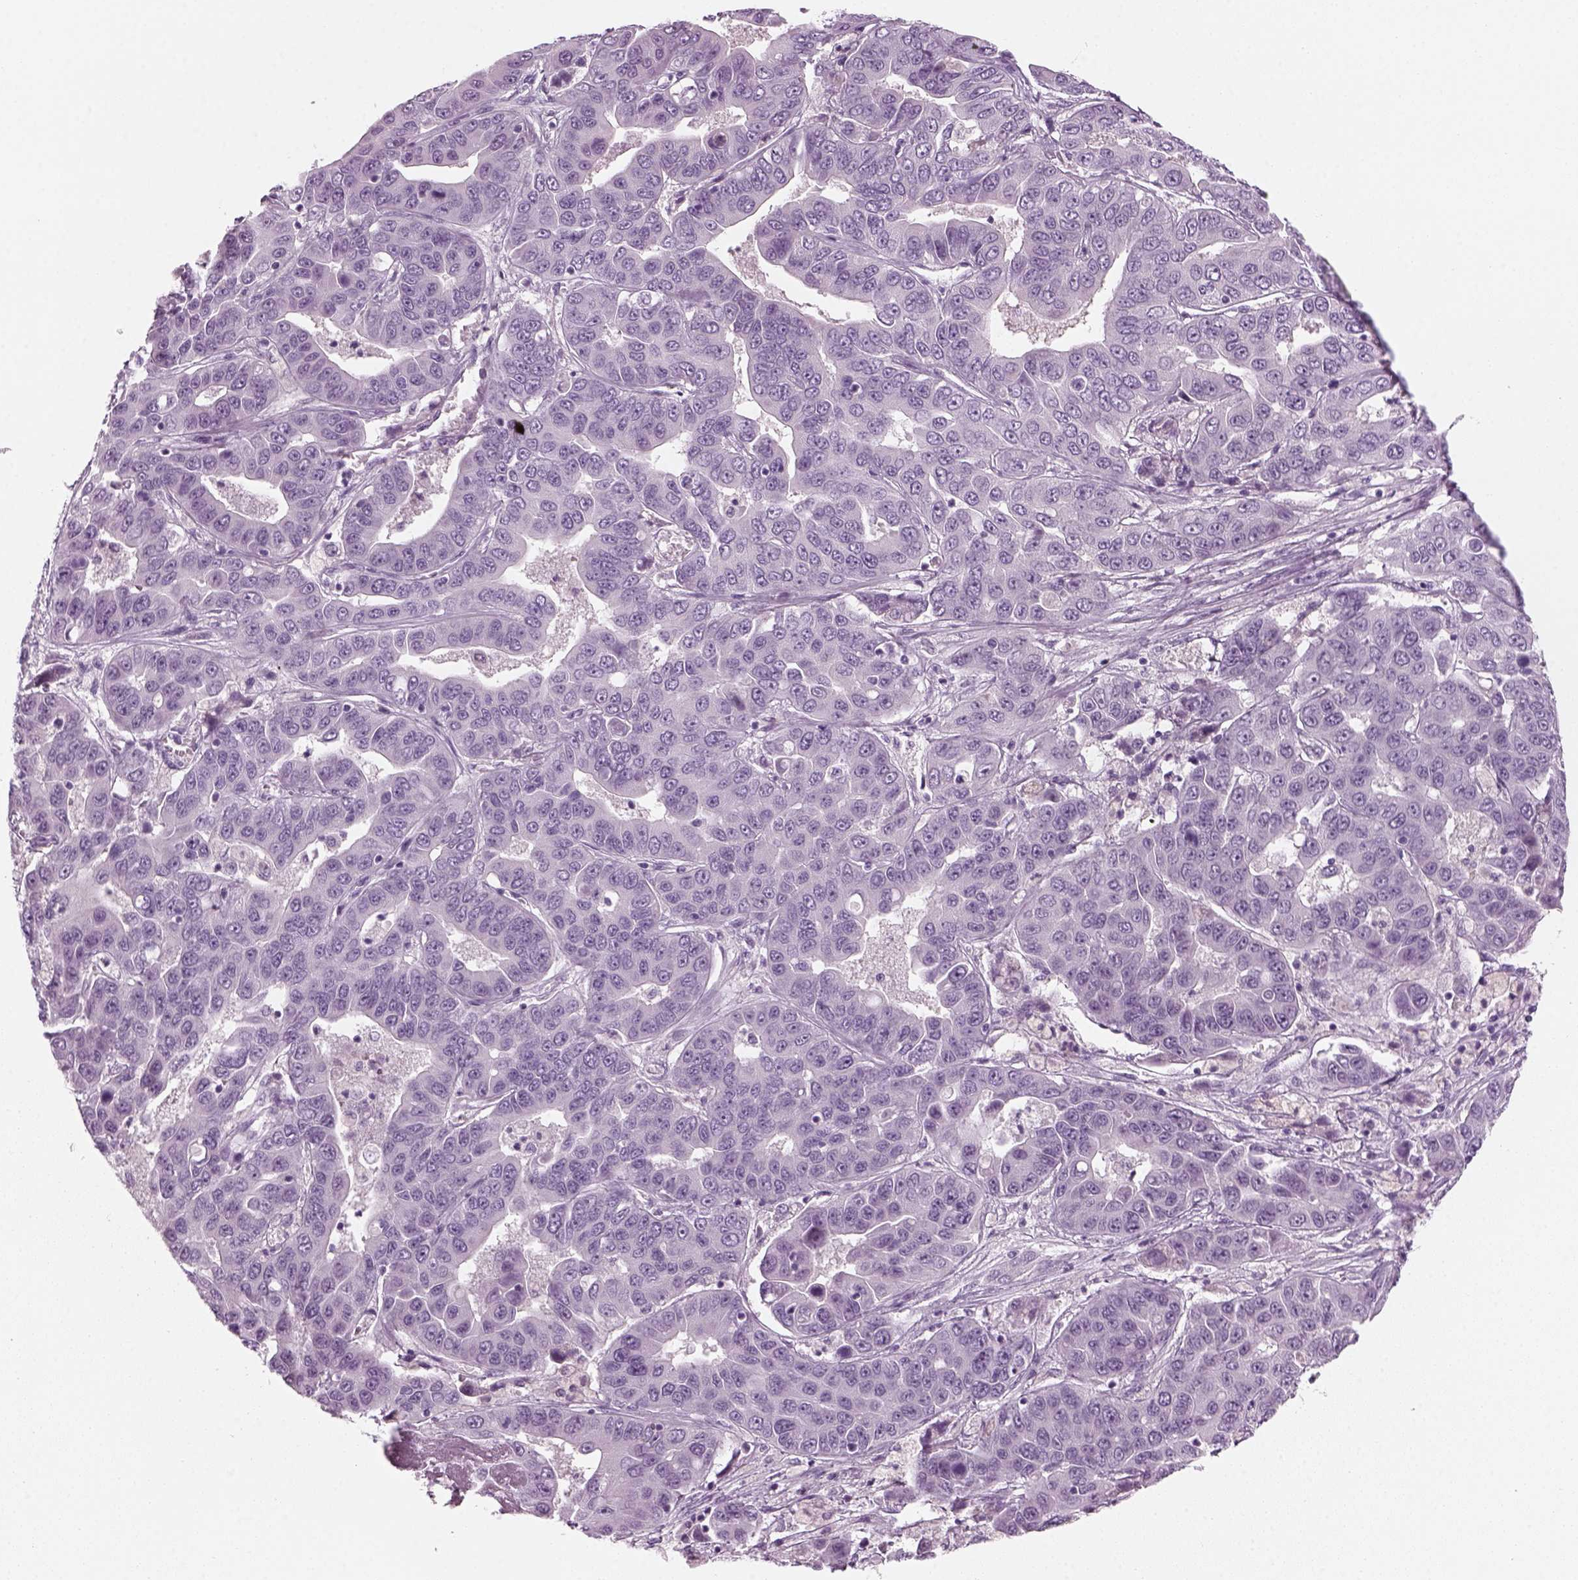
{"staining": {"intensity": "negative", "quantity": "none", "location": "none"}, "tissue": "liver cancer", "cell_type": "Tumor cells", "image_type": "cancer", "snomed": [{"axis": "morphology", "description": "Cholangiocarcinoma"}, {"axis": "topography", "description": "Liver"}], "caption": "This is an immunohistochemistry (IHC) image of liver cholangiocarcinoma. There is no expression in tumor cells.", "gene": "KRT75", "patient": {"sex": "female", "age": 52}}